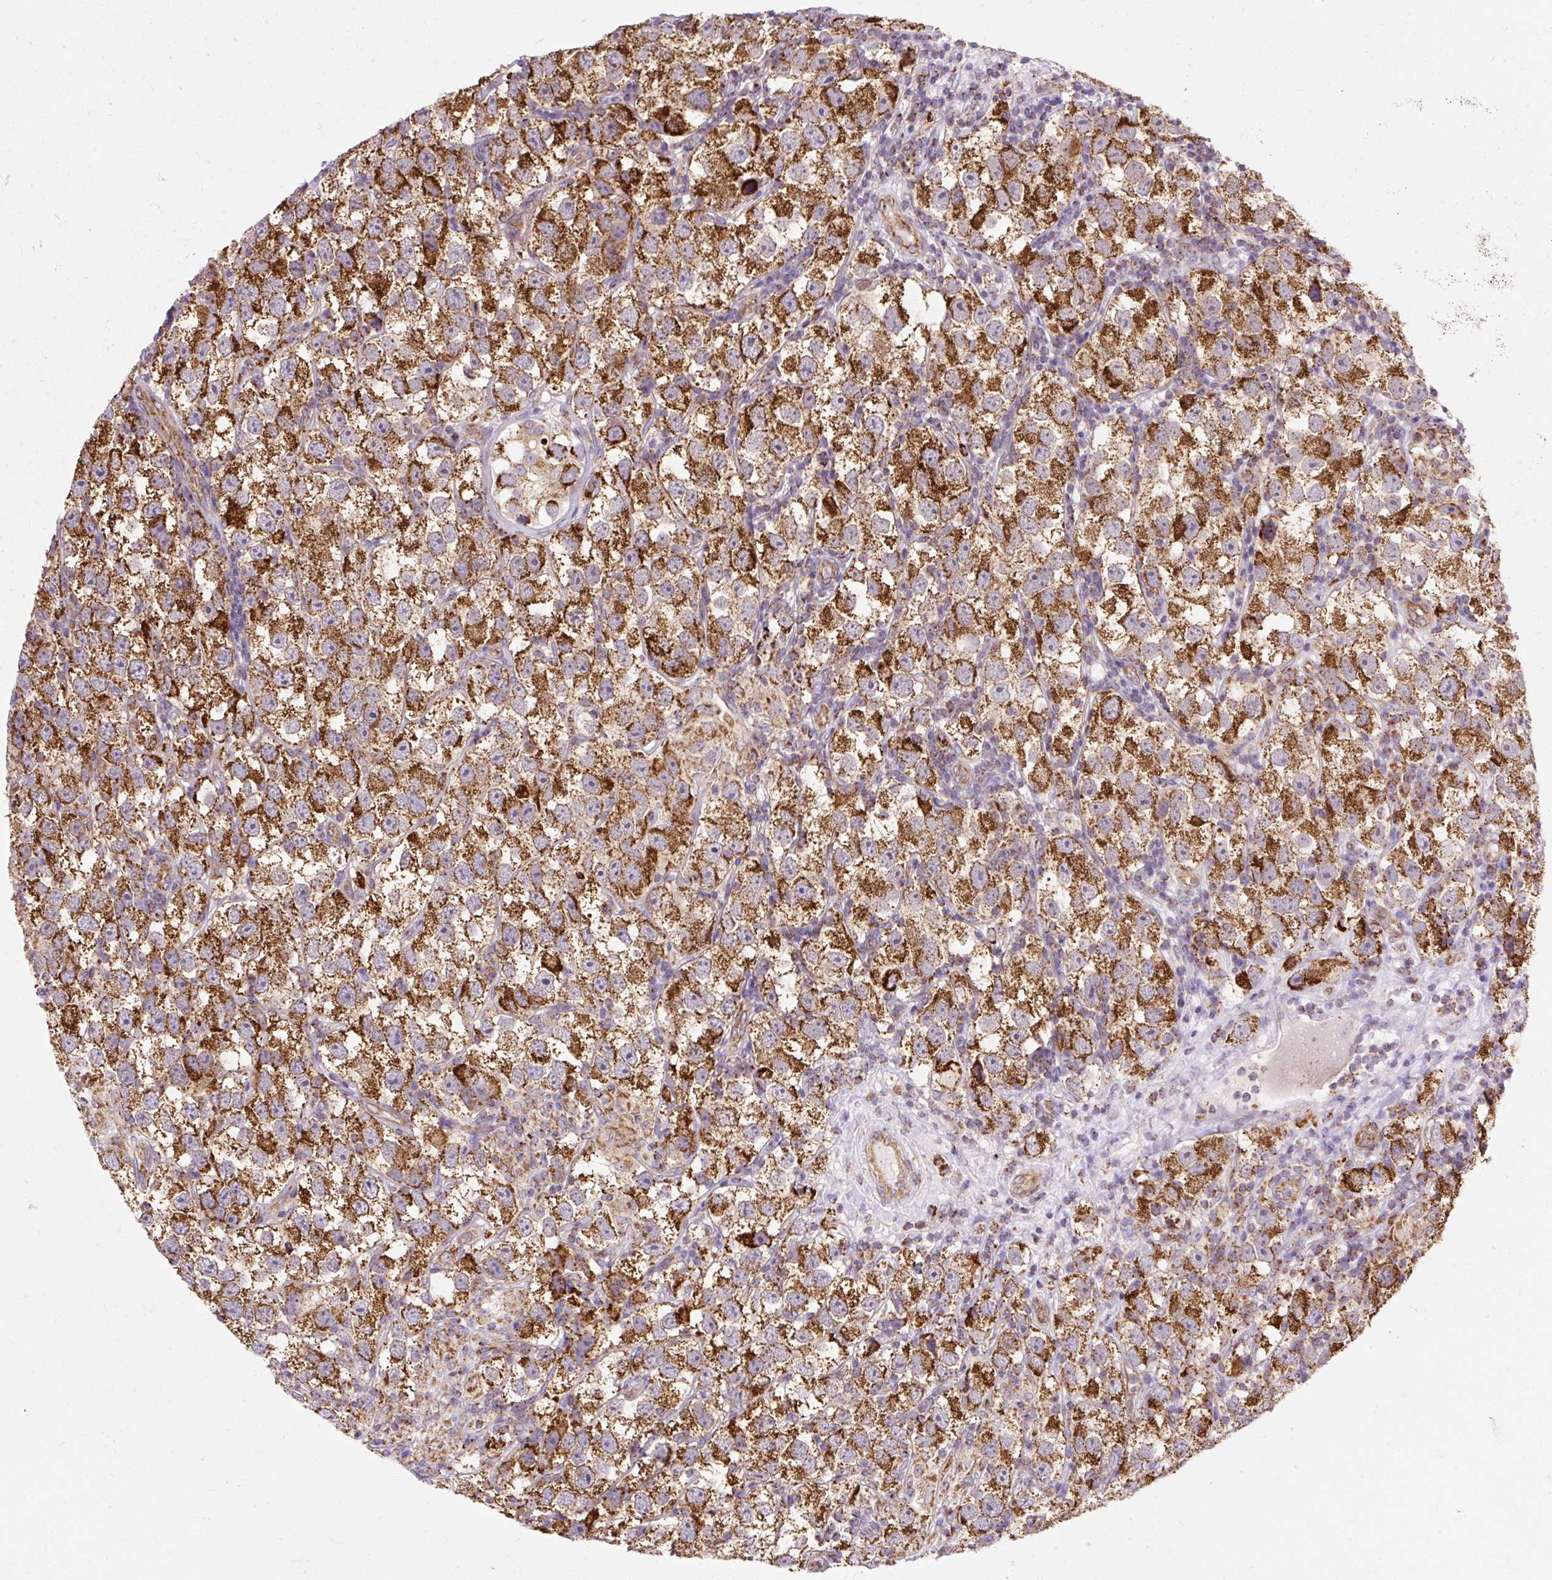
{"staining": {"intensity": "strong", "quantity": ">75%", "location": "cytoplasmic/membranous"}, "tissue": "testis cancer", "cell_type": "Tumor cells", "image_type": "cancer", "snomed": [{"axis": "morphology", "description": "Seminoma, NOS"}, {"axis": "topography", "description": "Testis"}], "caption": "Protein positivity by immunohistochemistry (IHC) exhibits strong cytoplasmic/membranous positivity in about >75% of tumor cells in testis cancer. (Stains: DAB in brown, nuclei in blue, Microscopy: brightfield microscopy at high magnification).", "gene": "CEP290", "patient": {"sex": "male", "age": 26}}